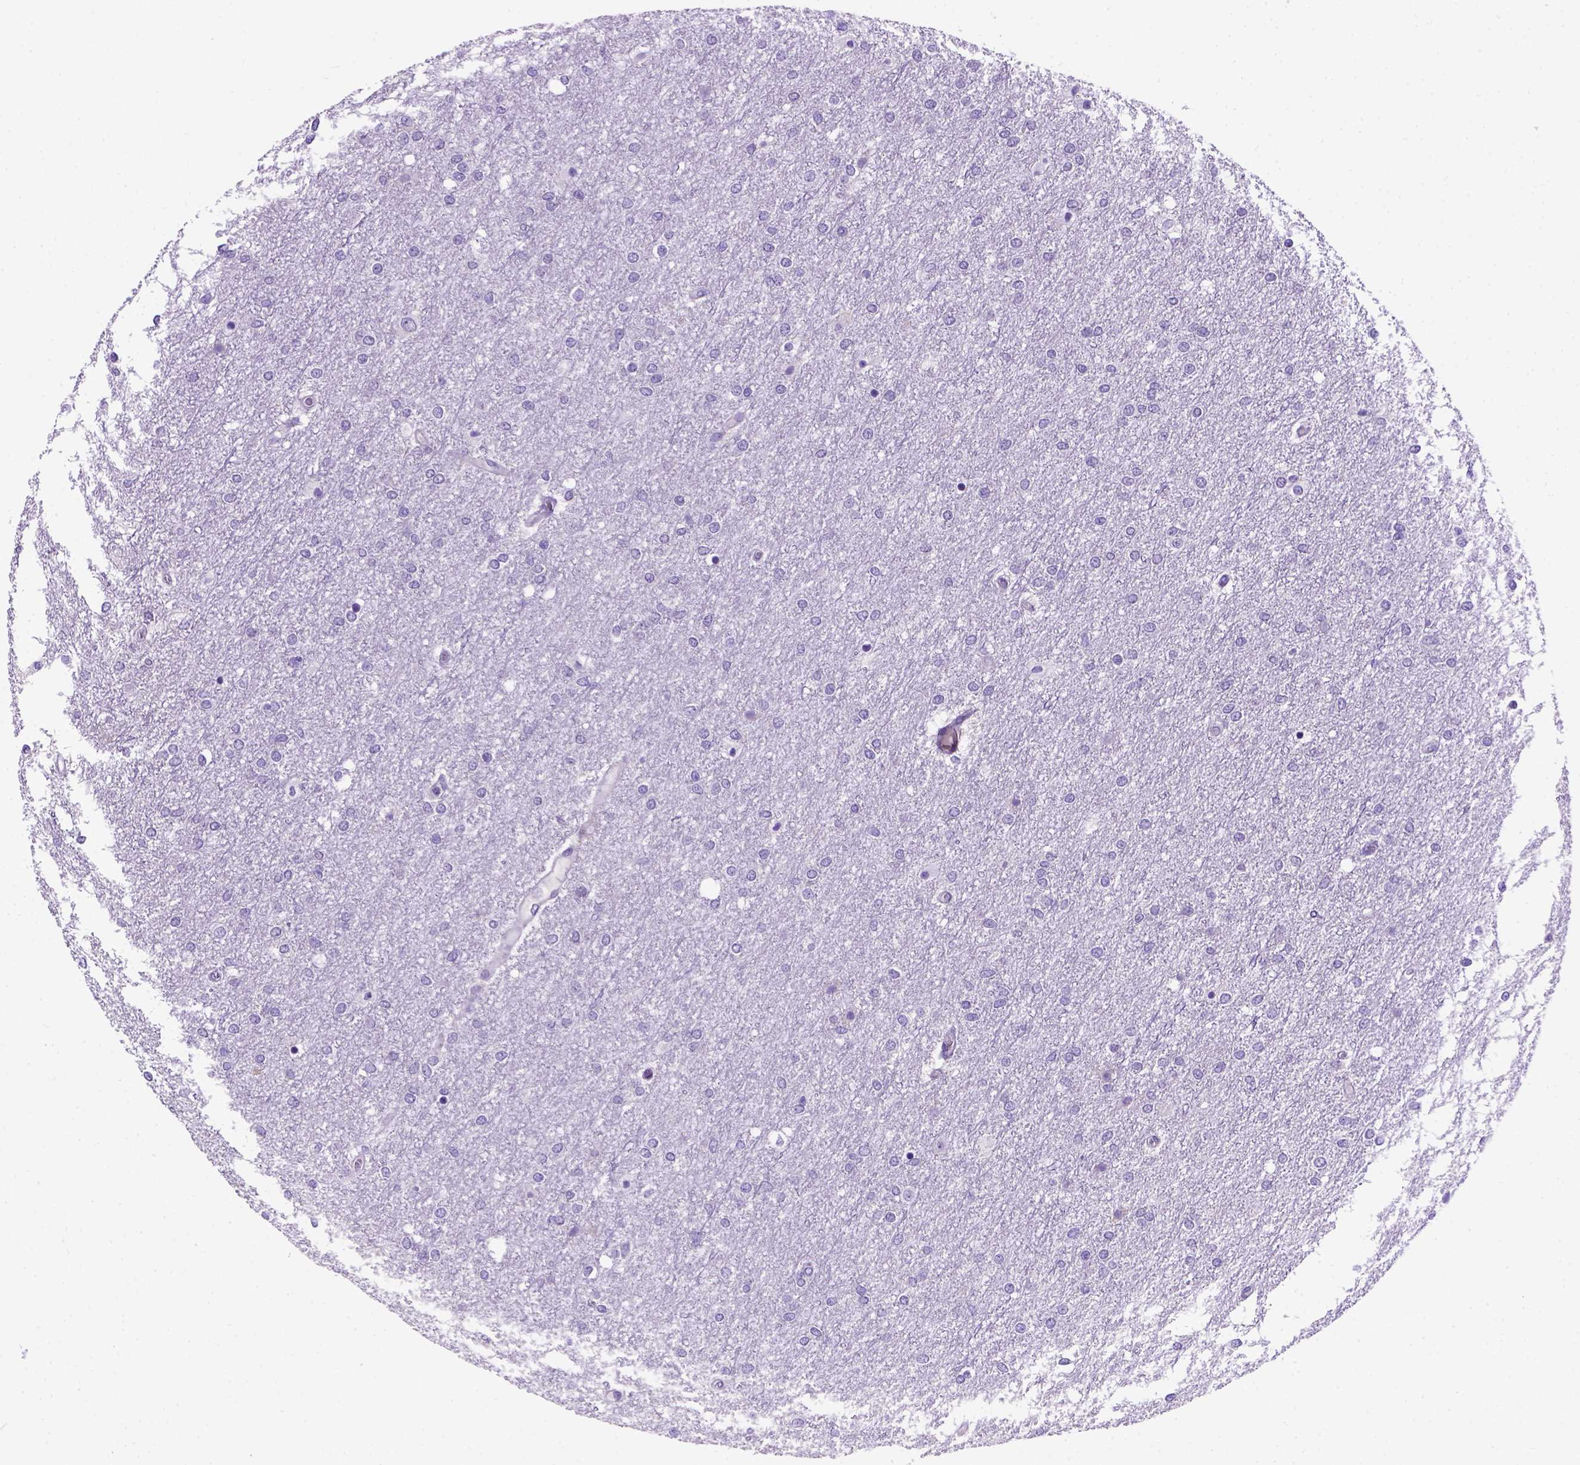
{"staining": {"intensity": "negative", "quantity": "none", "location": "none"}, "tissue": "glioma", "cell_type": "Tumor cells", "image_type": "cancer", "snomed": [{"axis": "morphology", "description": "Glioma, malignant, High grade"}, {"axis": "topography", "description": "Brain"}], "caption": "The IHC image has no significant staining in tumor cells of glioma tissue. The staining is performed using DAB brown chromogen with nuclei counter-stained in using hematoxylin.", "gene": "FOXI1", "patient": {"sex": "female", "age": 61}}